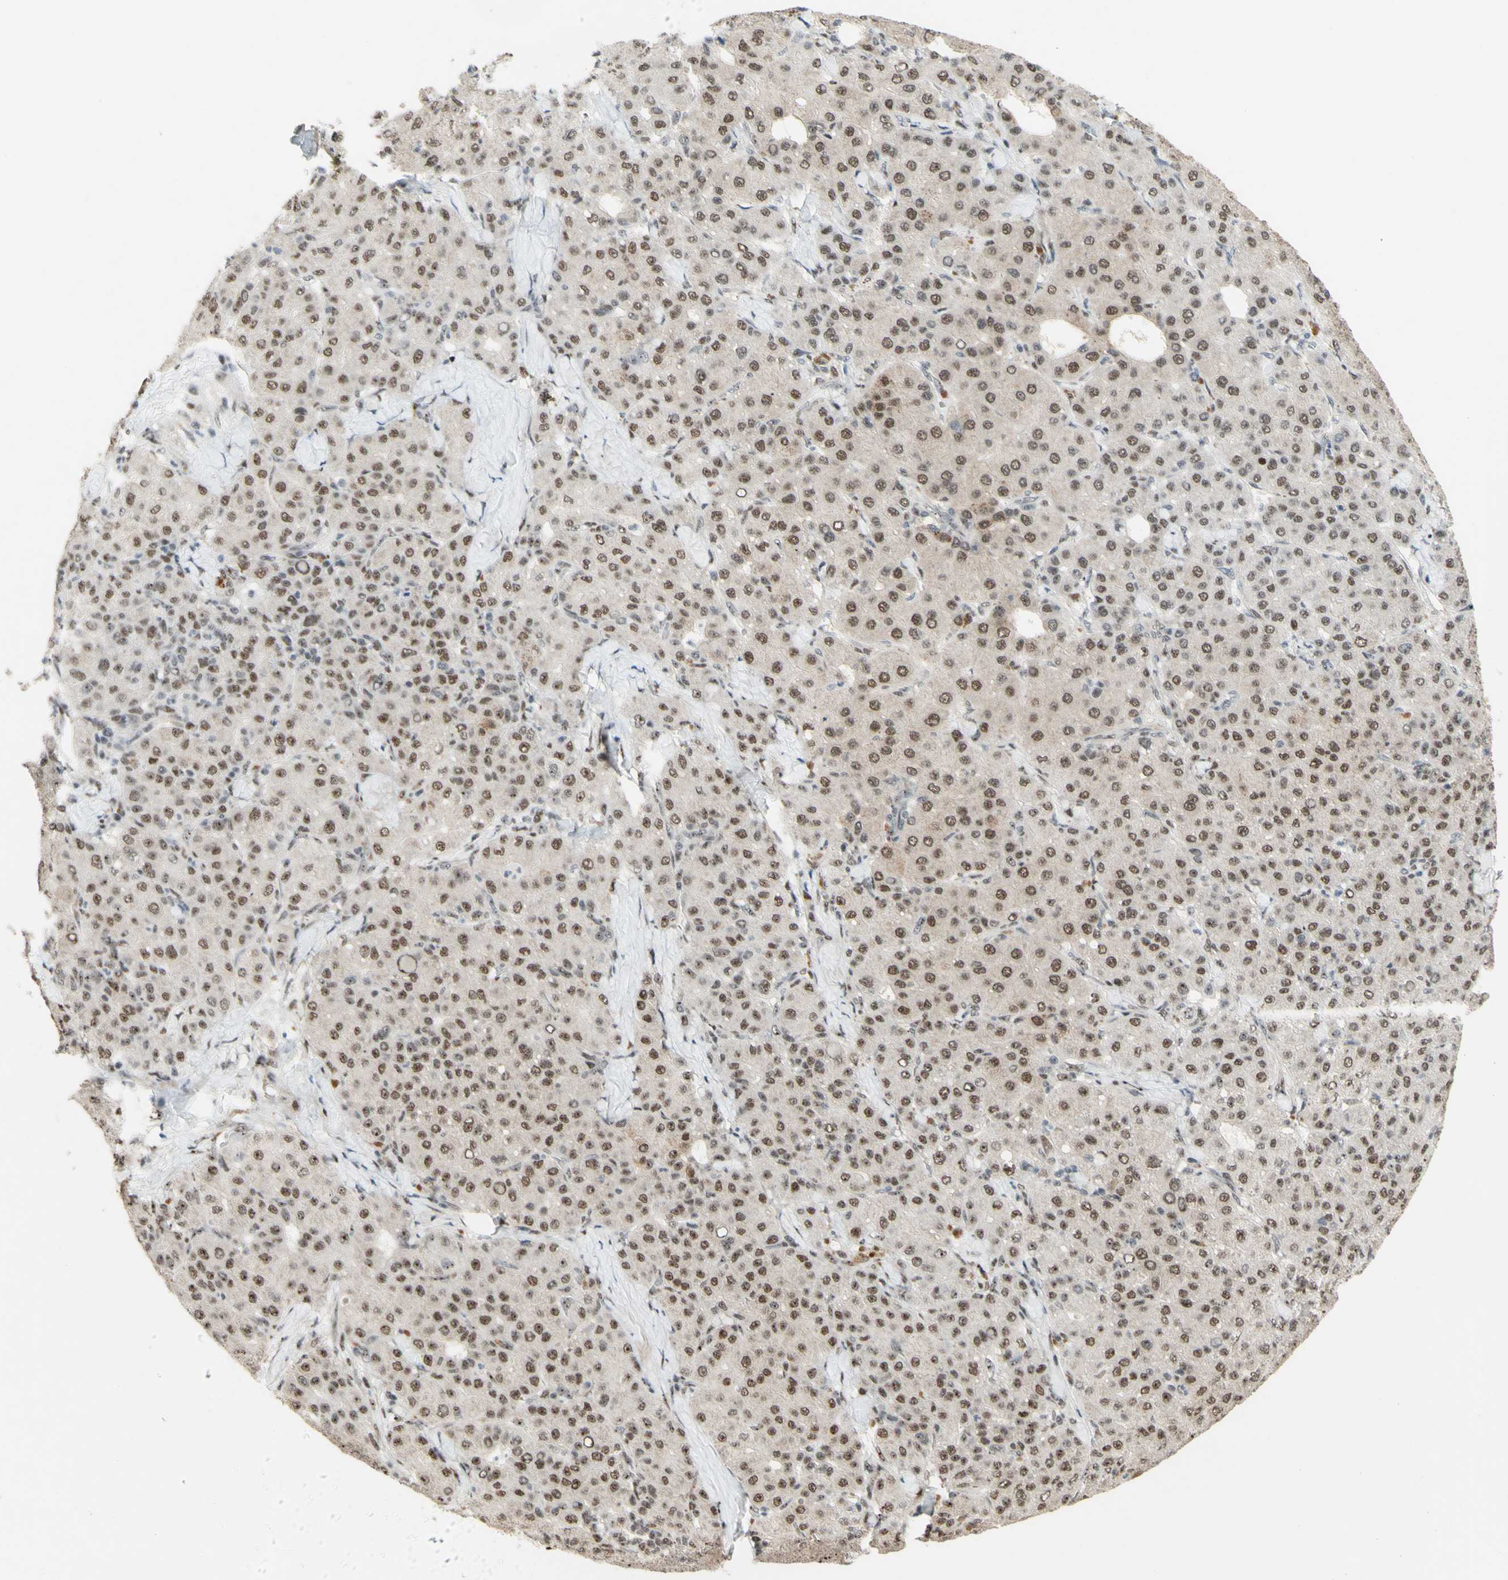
{"staining": {"intensity": "strong", "quantity": ">75%", "location": "cytoplasmic/membranous,nuclear"}, "tissue": "liver cancer", "cell_type": "Tumor cells", "image_type": "cancer", "snomed": [{"axis": "morphology", "description": "Carcinoma, Hepatocellular, NOS"}, {"axis": "topography", "description": "Liver"}], "caption": "This histopathology image demonstrates immunohistochemistry staining of human hepatocellular carcinoma (liver), with high strong cytoplasmic/membranous and nuclear staining in about >75% of tumor cells.", "gene": "DHX9", "patient": {"sex": "male", "age": 65}}